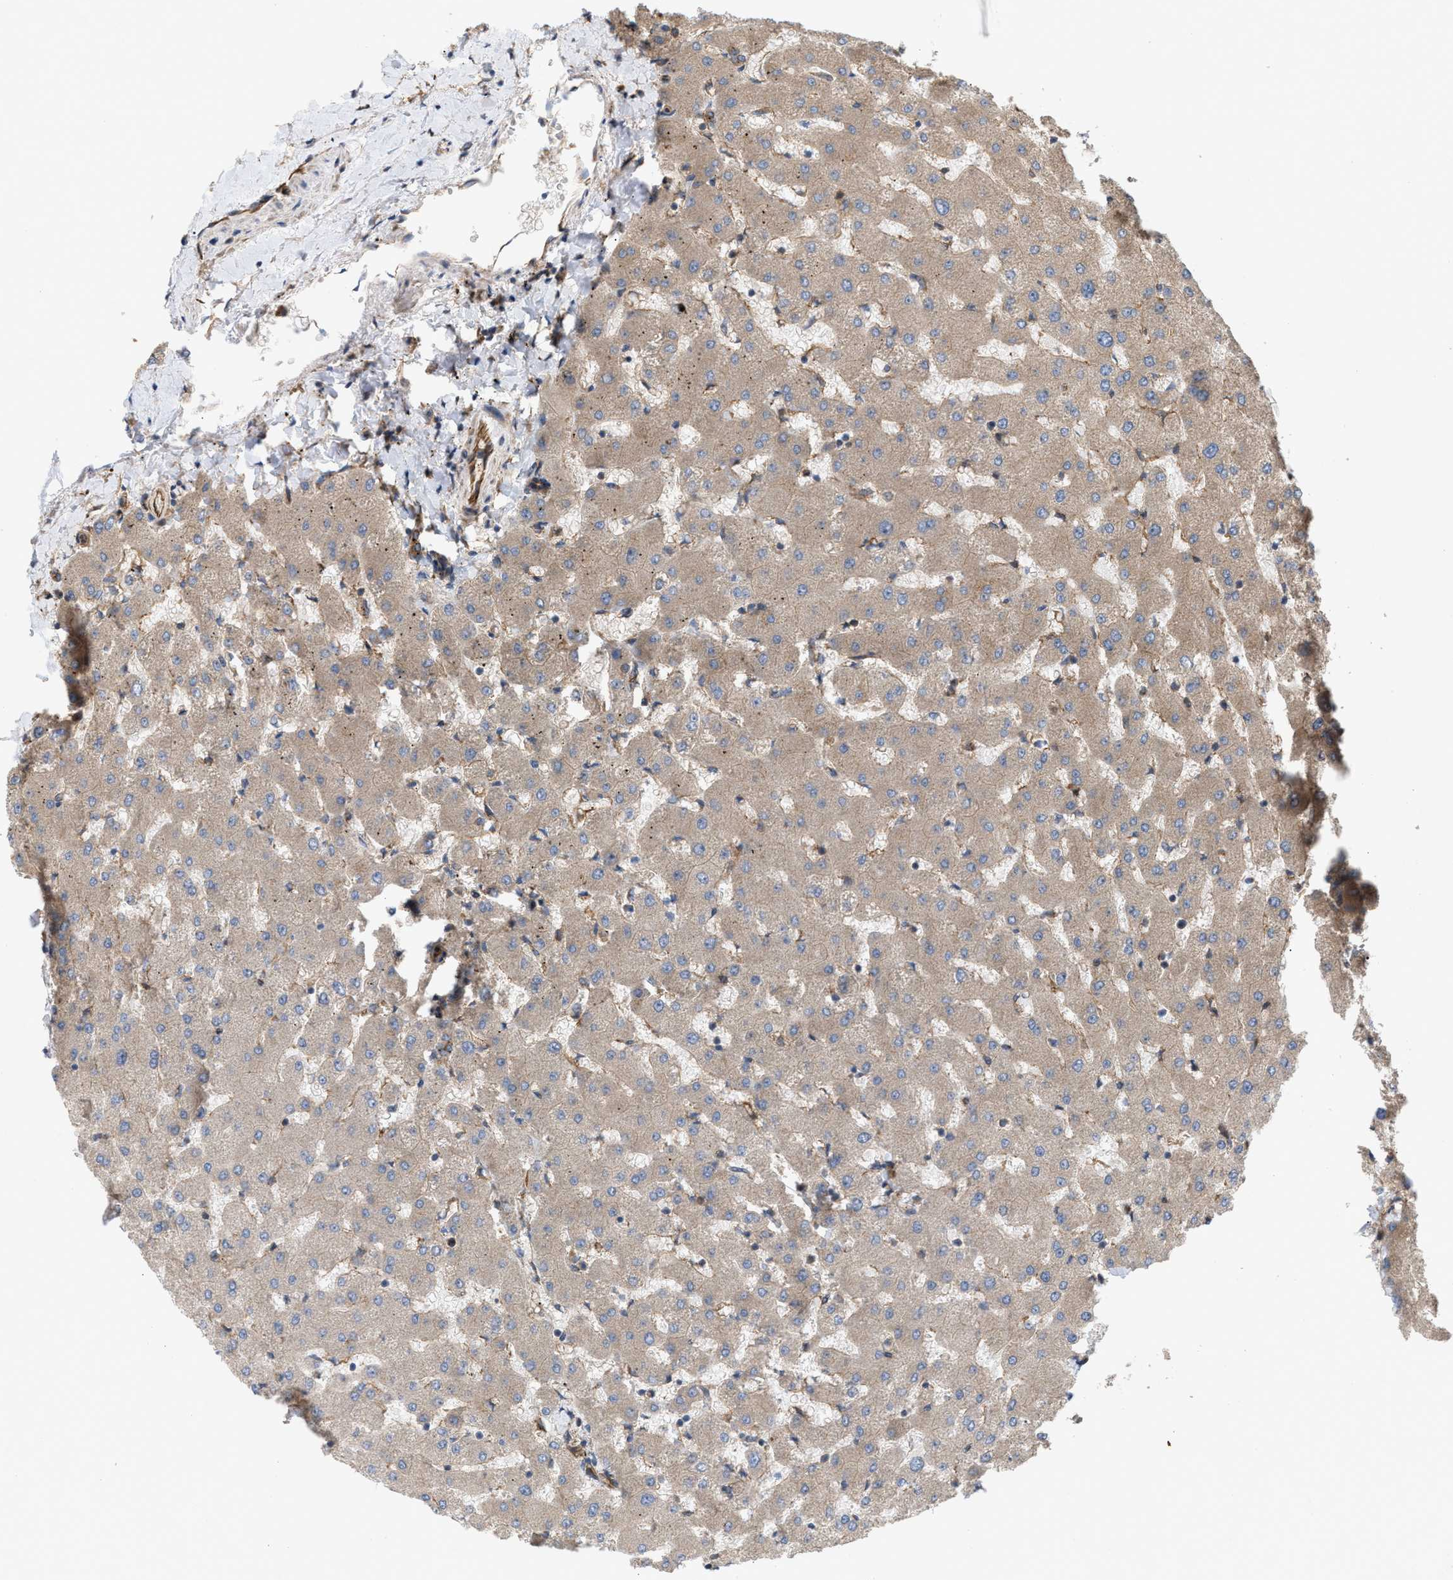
{"staining": {"intensity": "weak", "quantity": ">75%", "location": "cytoplasmic/membranous"}, "tissue": "liver", "cell_type": "Cholangiocytes", "image_type": "normal", "snomed": [{"axis": "morphology", "description": "Normal tissue, NOS"}, {"axis": "topography", "description": "Liver"}], "caption": "Protein expression analysis of benign human liver reveals weak cytoplasmic/membranous expression in about >75% of cholangiocytes. The staining is performed using DAB (3,3'-diaminobenzidine) brown chromogen to label protein expression. The nuclei are counter-stained blue using hematoxylin.", "gene": "EPS15L1", "patient": {"sex": "female", "age": 63}}